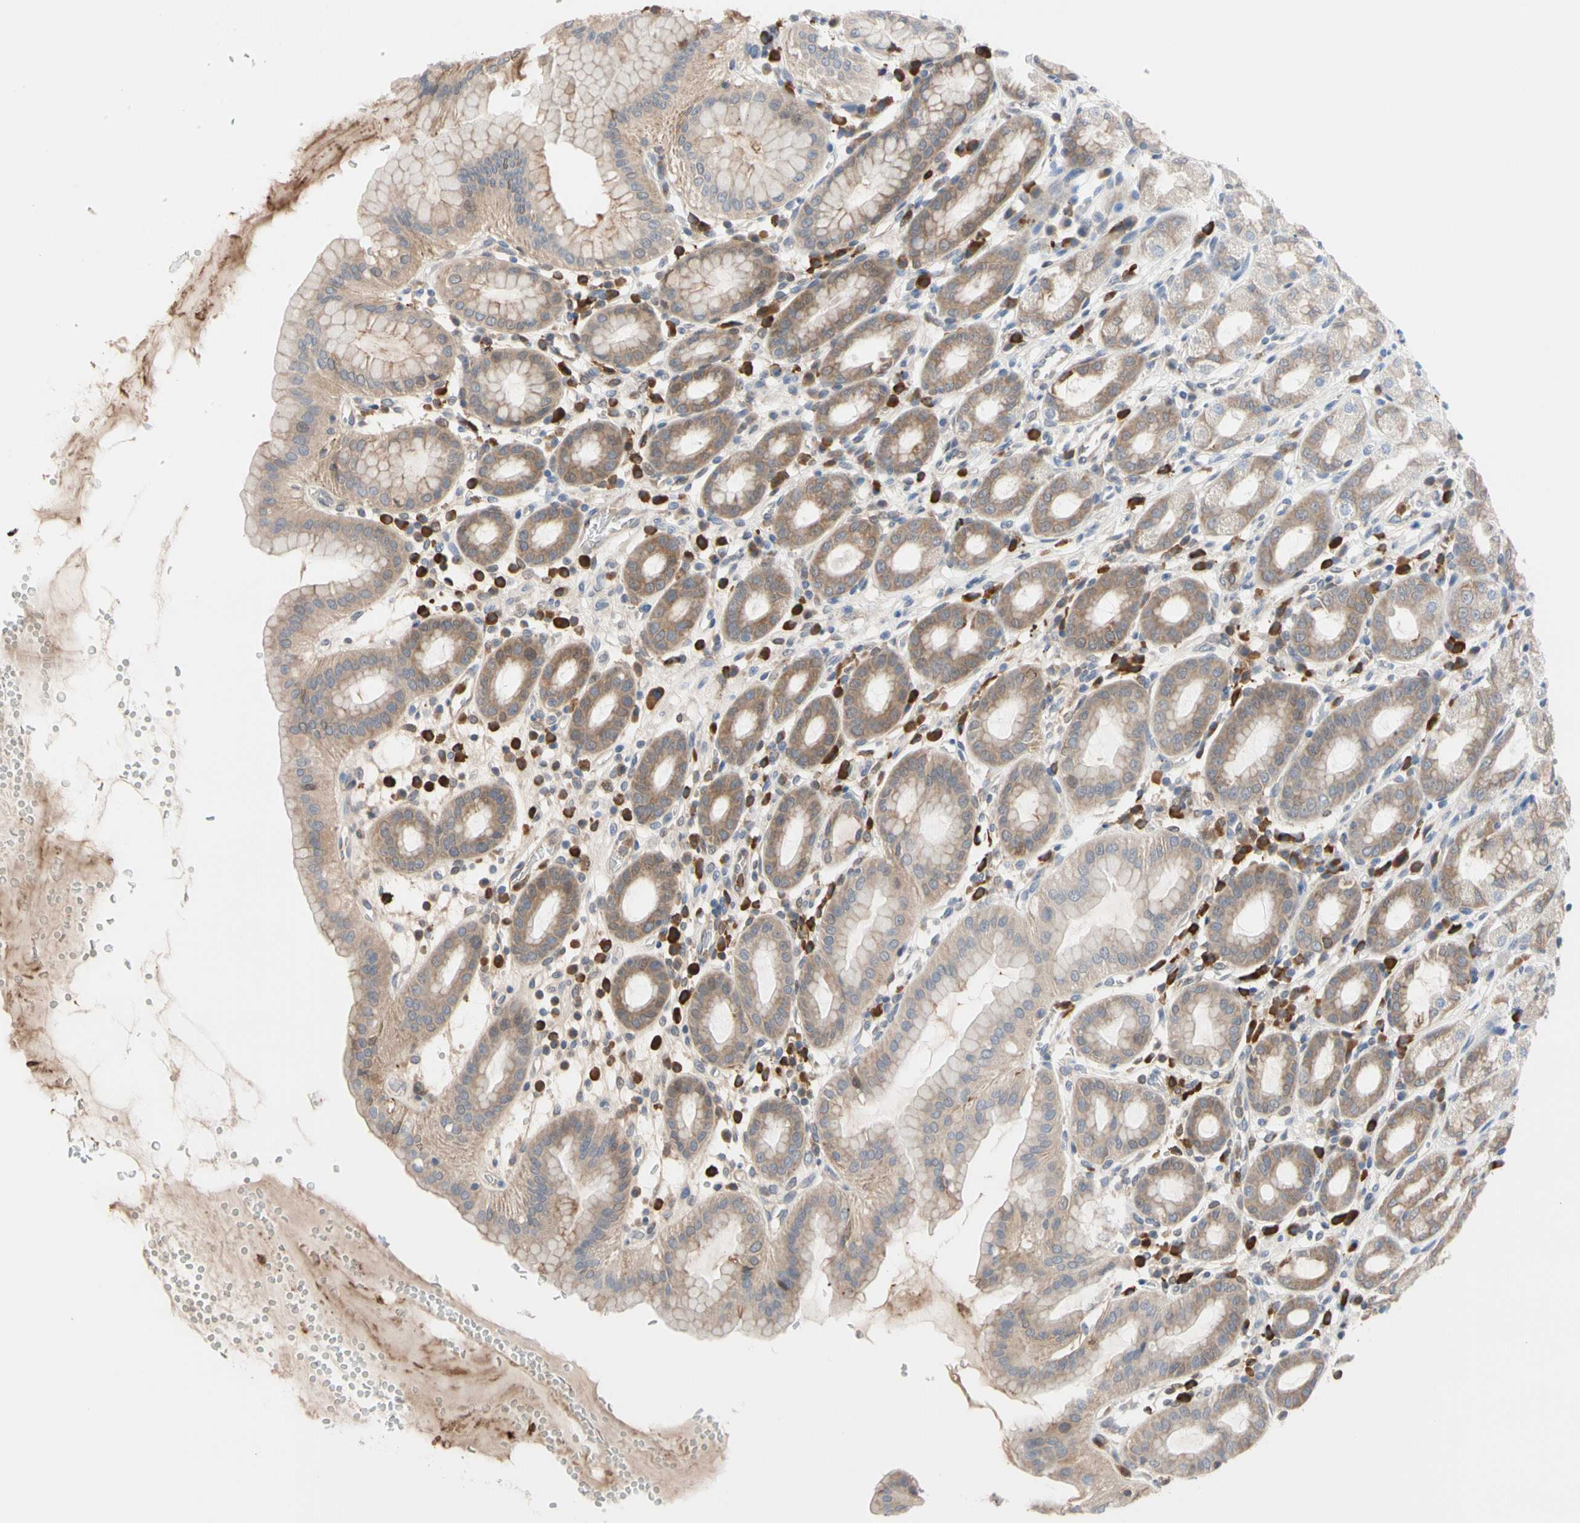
{"staining": {"intensity": "moderate", "quantity": "25%-75%", "location": "cytoplasmic/membranous"}, "tissue": "stomach", "cell_type": "Glandular cells", "image_type": "normal", "snomed": [{"axis": "morphology", "description": "Normal tissue, NOS"}, {"axis": "topography", "description": "Stomach, upper"}], "caption": "Stomach stained with immunohistochemistry (IHC) demonstrates moderate cytoplasmic/membranous expression in about 25%-75% of glandular cells. Using DAB (brown) and hematoxylin (blue) stains, captured at high magnification using brightfield microscopy.", "gene": "MCL1", "patient": {"sex": "male", "age": 68}}